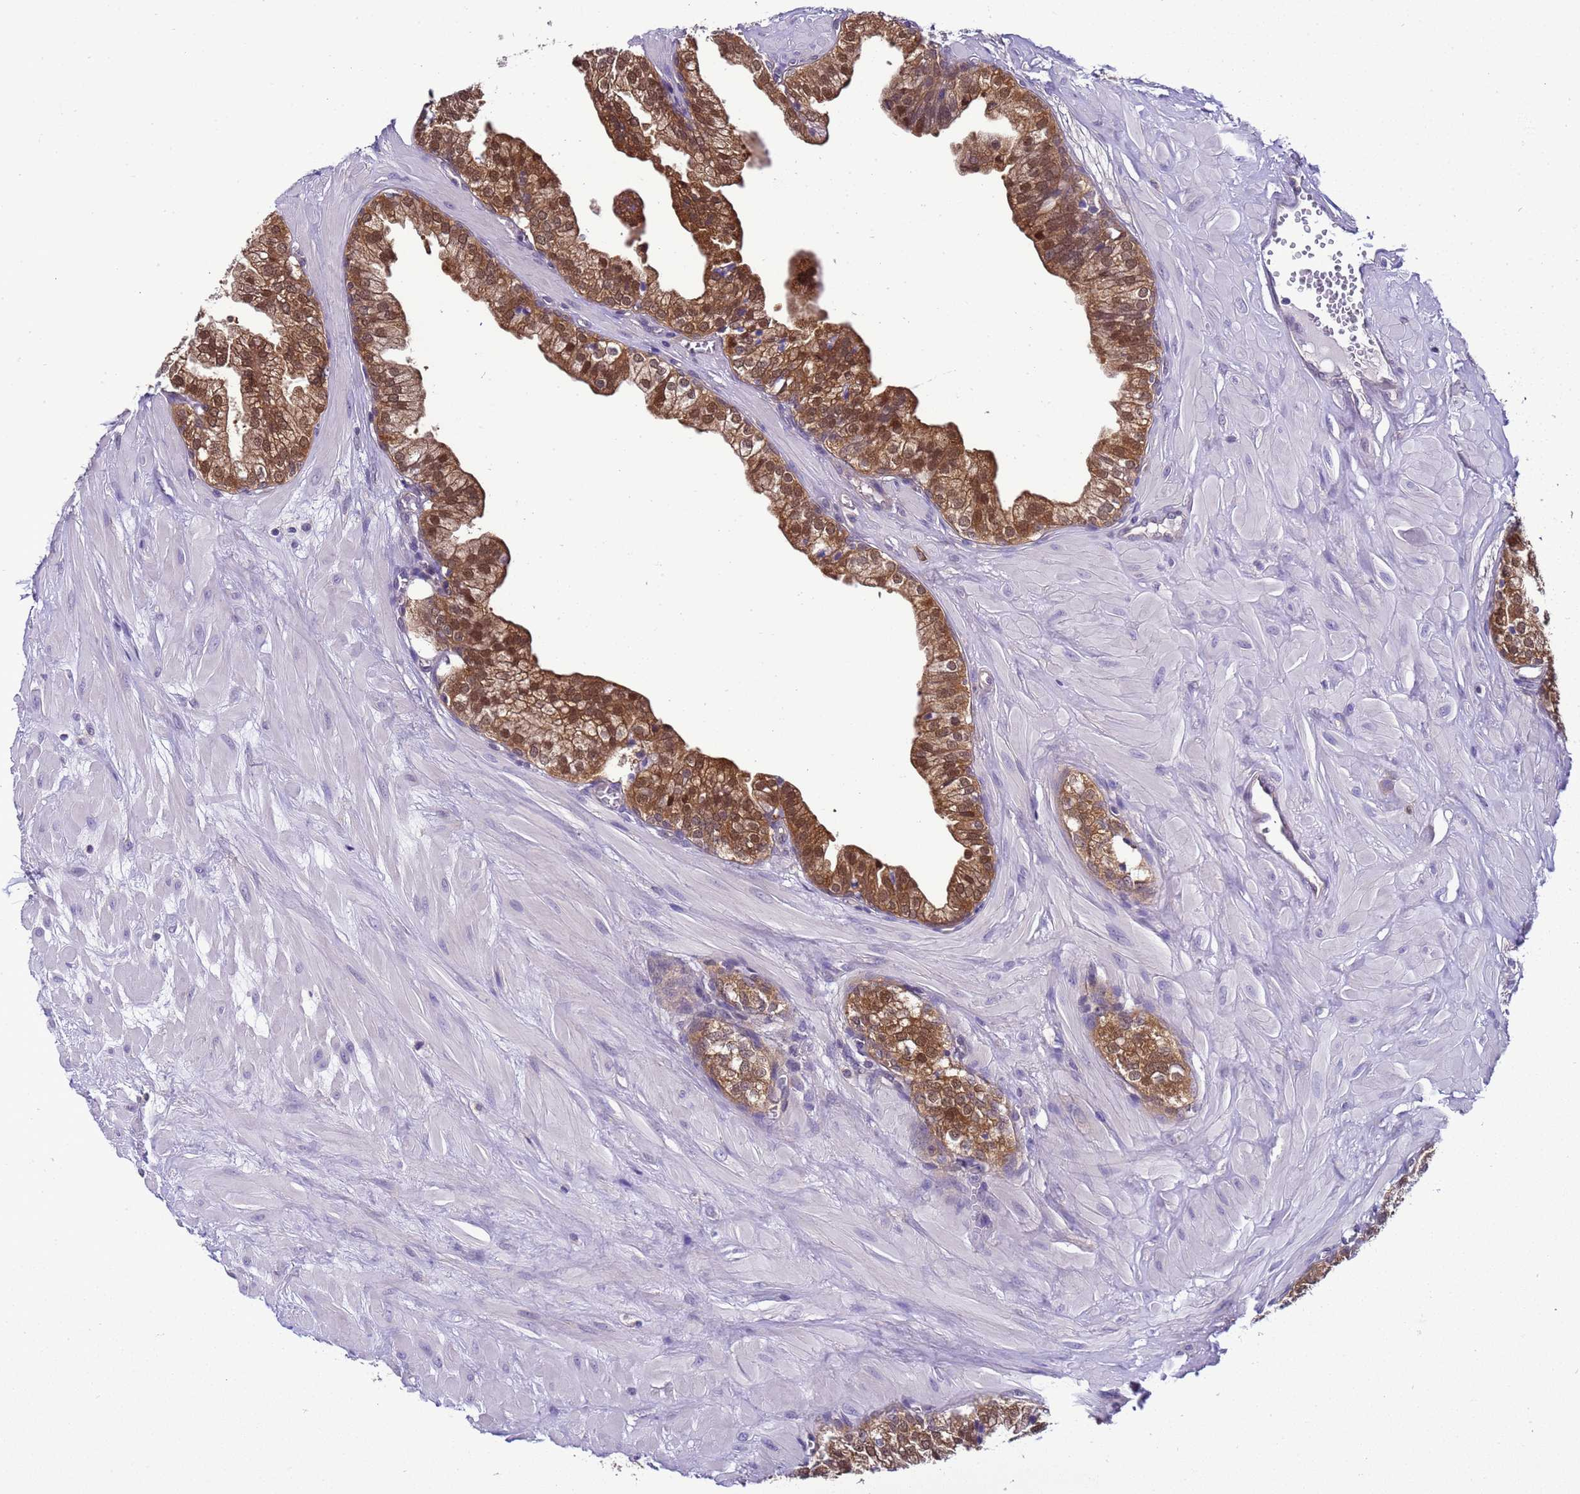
{"staining": {"intensity": "strong", "quantity": ">75%", "location": "cytoplasmic/membranous,nuclear"}, "tissue": "prostate", "cell_type": "Glandular cells", "image_type": "normal", "snomed": [{"axis": "morphology", "description": "Normal tissue, NOS"}, {"axis": "topography", "description": "Prostate"}, {"axis": "topography", "description": "Peripheral nerve tissue"}], "caption": "Glandular cells exhibit high levels of strong cytoplasmic/membranous,nuclear expression in approximately >75% of cells in normal prostate. The staining is performed using DAB brown chromogen to label protein expression. The nuclei are counter-stained blue using hematoxylin.", "gene": "DDI2", "patient": {"sex": "male", "age": 55}}